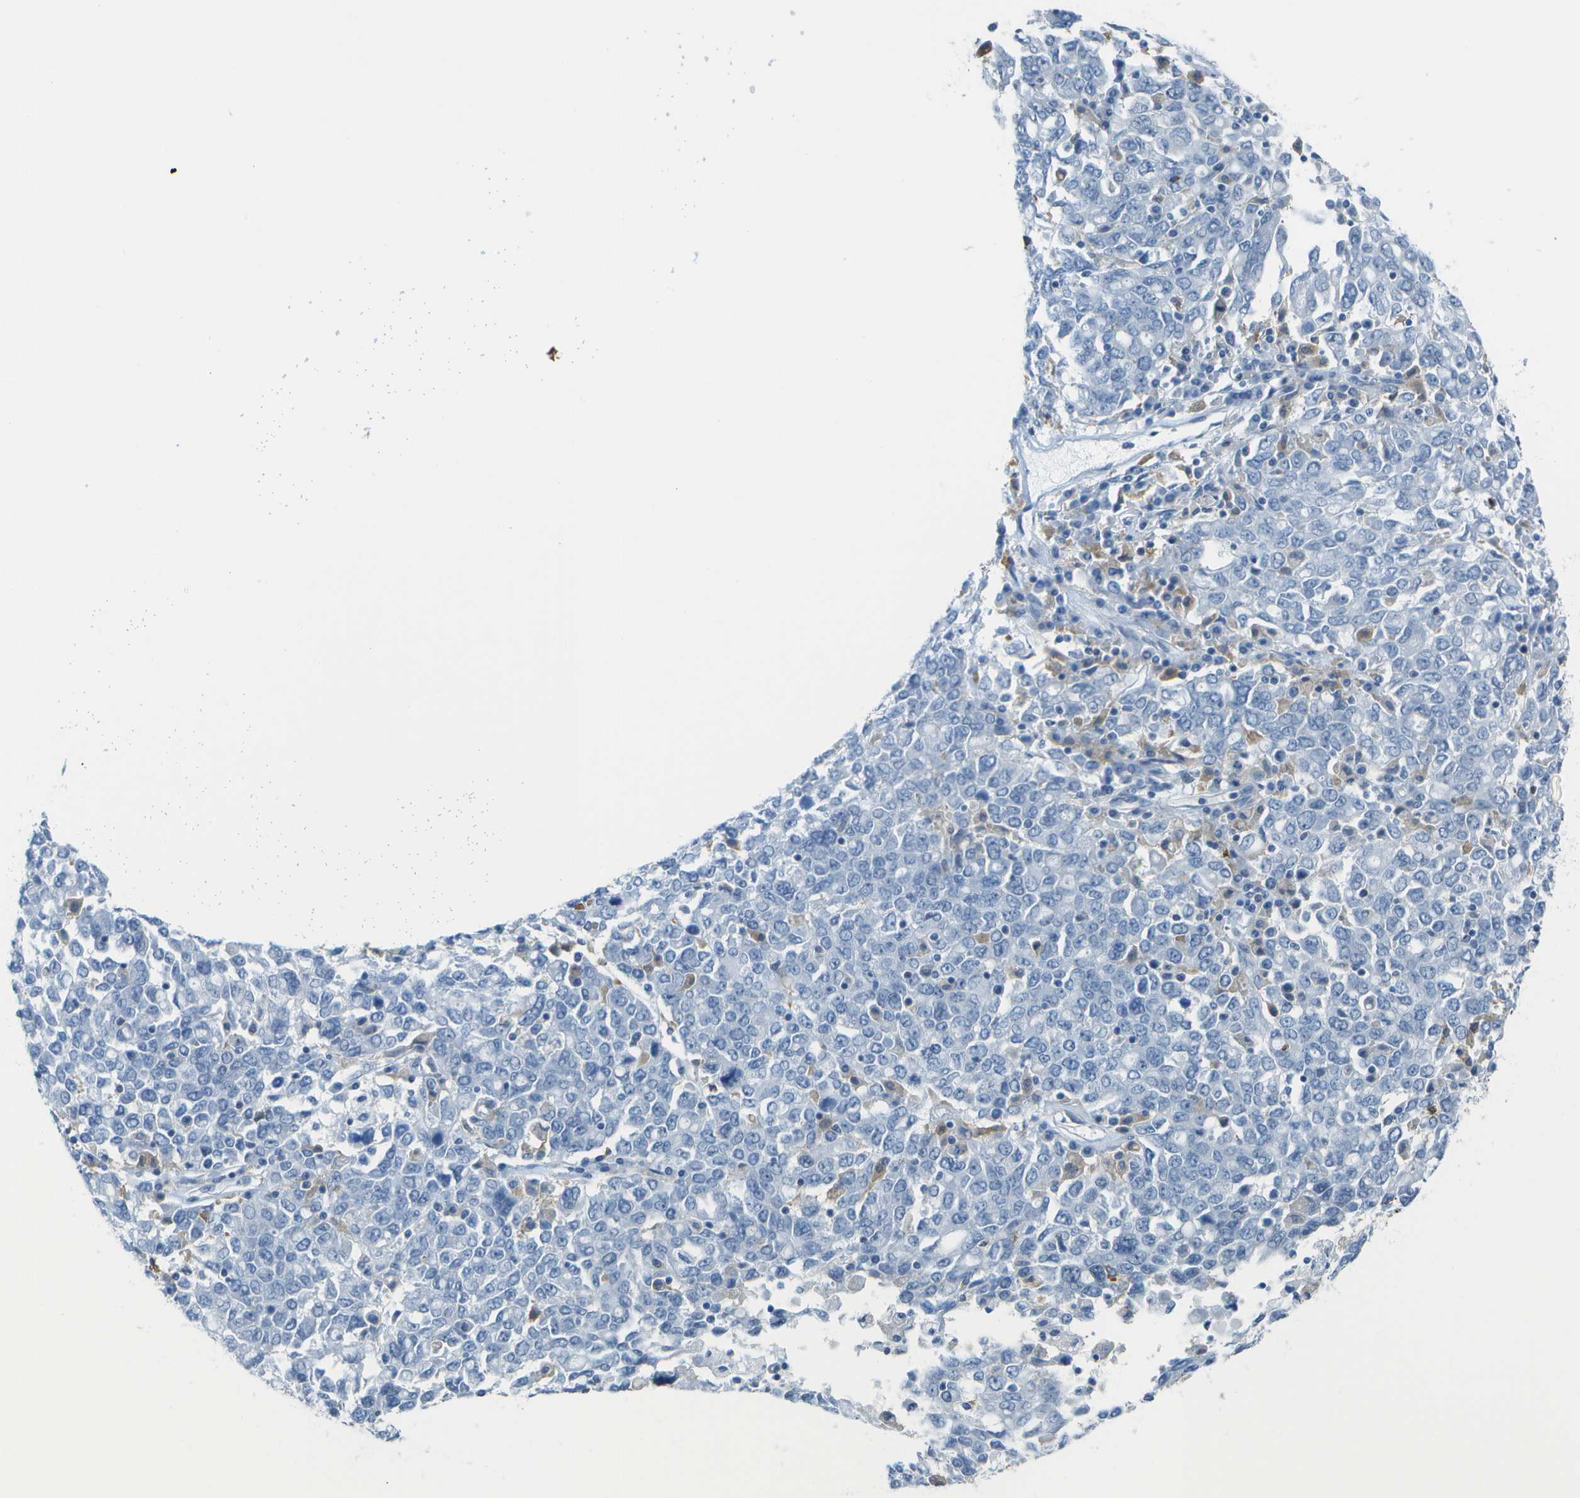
{"staining": {"intensity": "negative", "quantity": "none", "location": "none"}, "tissue": "ovarian cancer", "cell_type": "Tumor cells", "image_type": "cancer", "snomed": [{"axis": "morphology", "description": "Carcinoma, endometroid"}, {"axis": "topography", "description": "Ovary"}], "caption": "Endometroid carcinoma (ovarian) was stained to show a protein in brown. There is no significant expression in tumor cells. (DAB (3,3'-diaminobenzidine) immunohistochemistry, high magnification).", "gene": "ZBTB43", "patient": {"sex": "female", "age": 62}}